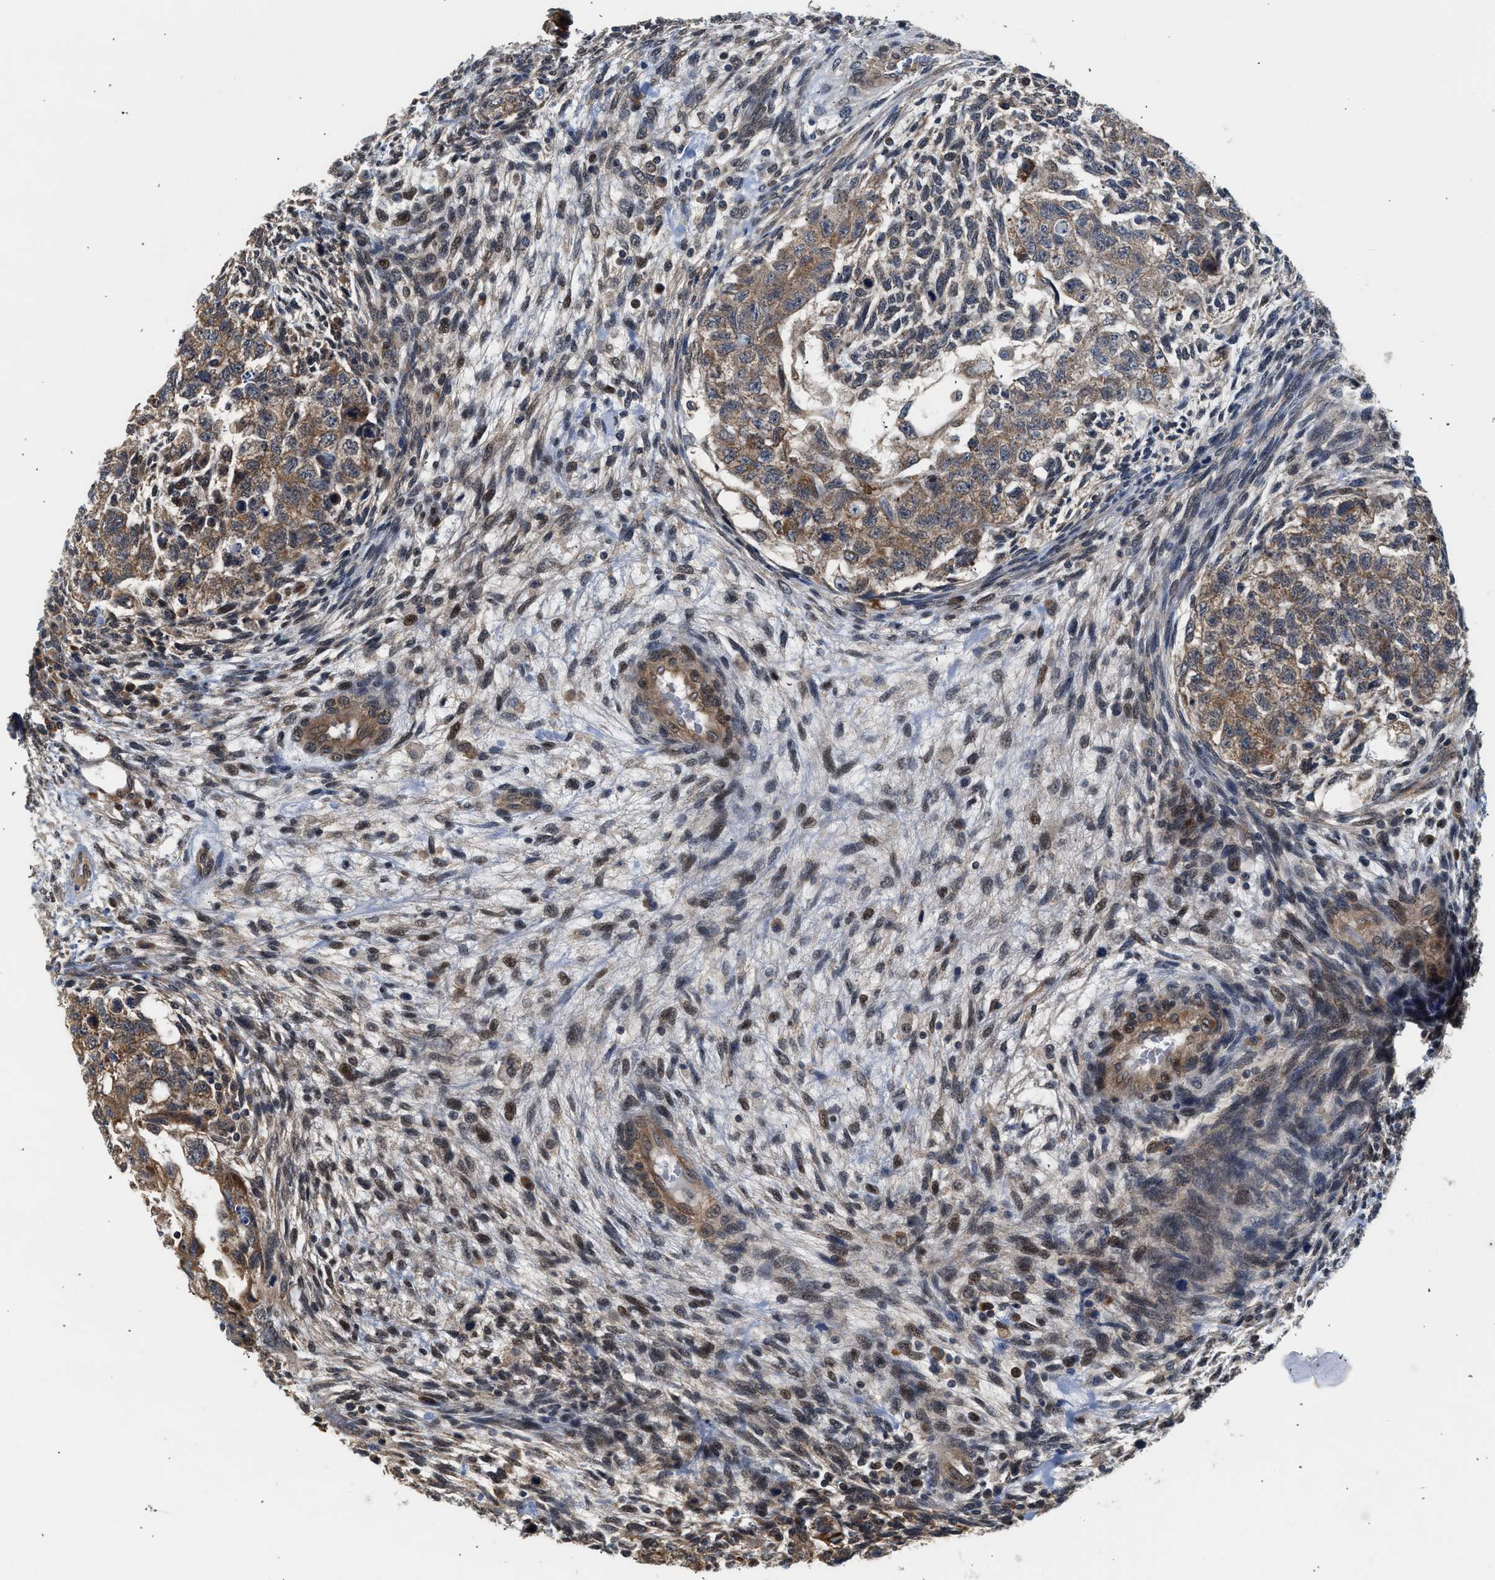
{"staining": {"intensity": "moderate", "quantity": ">75%", "location": "cytoplasmic/membranous"}, "tissue": "testis cancer", "cell_type": "Tumor cells", "image_type": "cancer", "snomed": [{"axis": "morphology", "description": "Normal tissue, NOS"}, {"axis": "morphology", "description": "Carcinoma, Embryonal, NOS"}, {"axis": "topography", "description": "Testis"}], "caption": "Tumor cells display medium levels of moderate cytoplasmic/membranous positivity in about >75% of cells in embryonal carcinoma (testis). Nuclei are stained in blue.", "gene": "POLG2", "patient": {"sex": "male", "age": 36}}